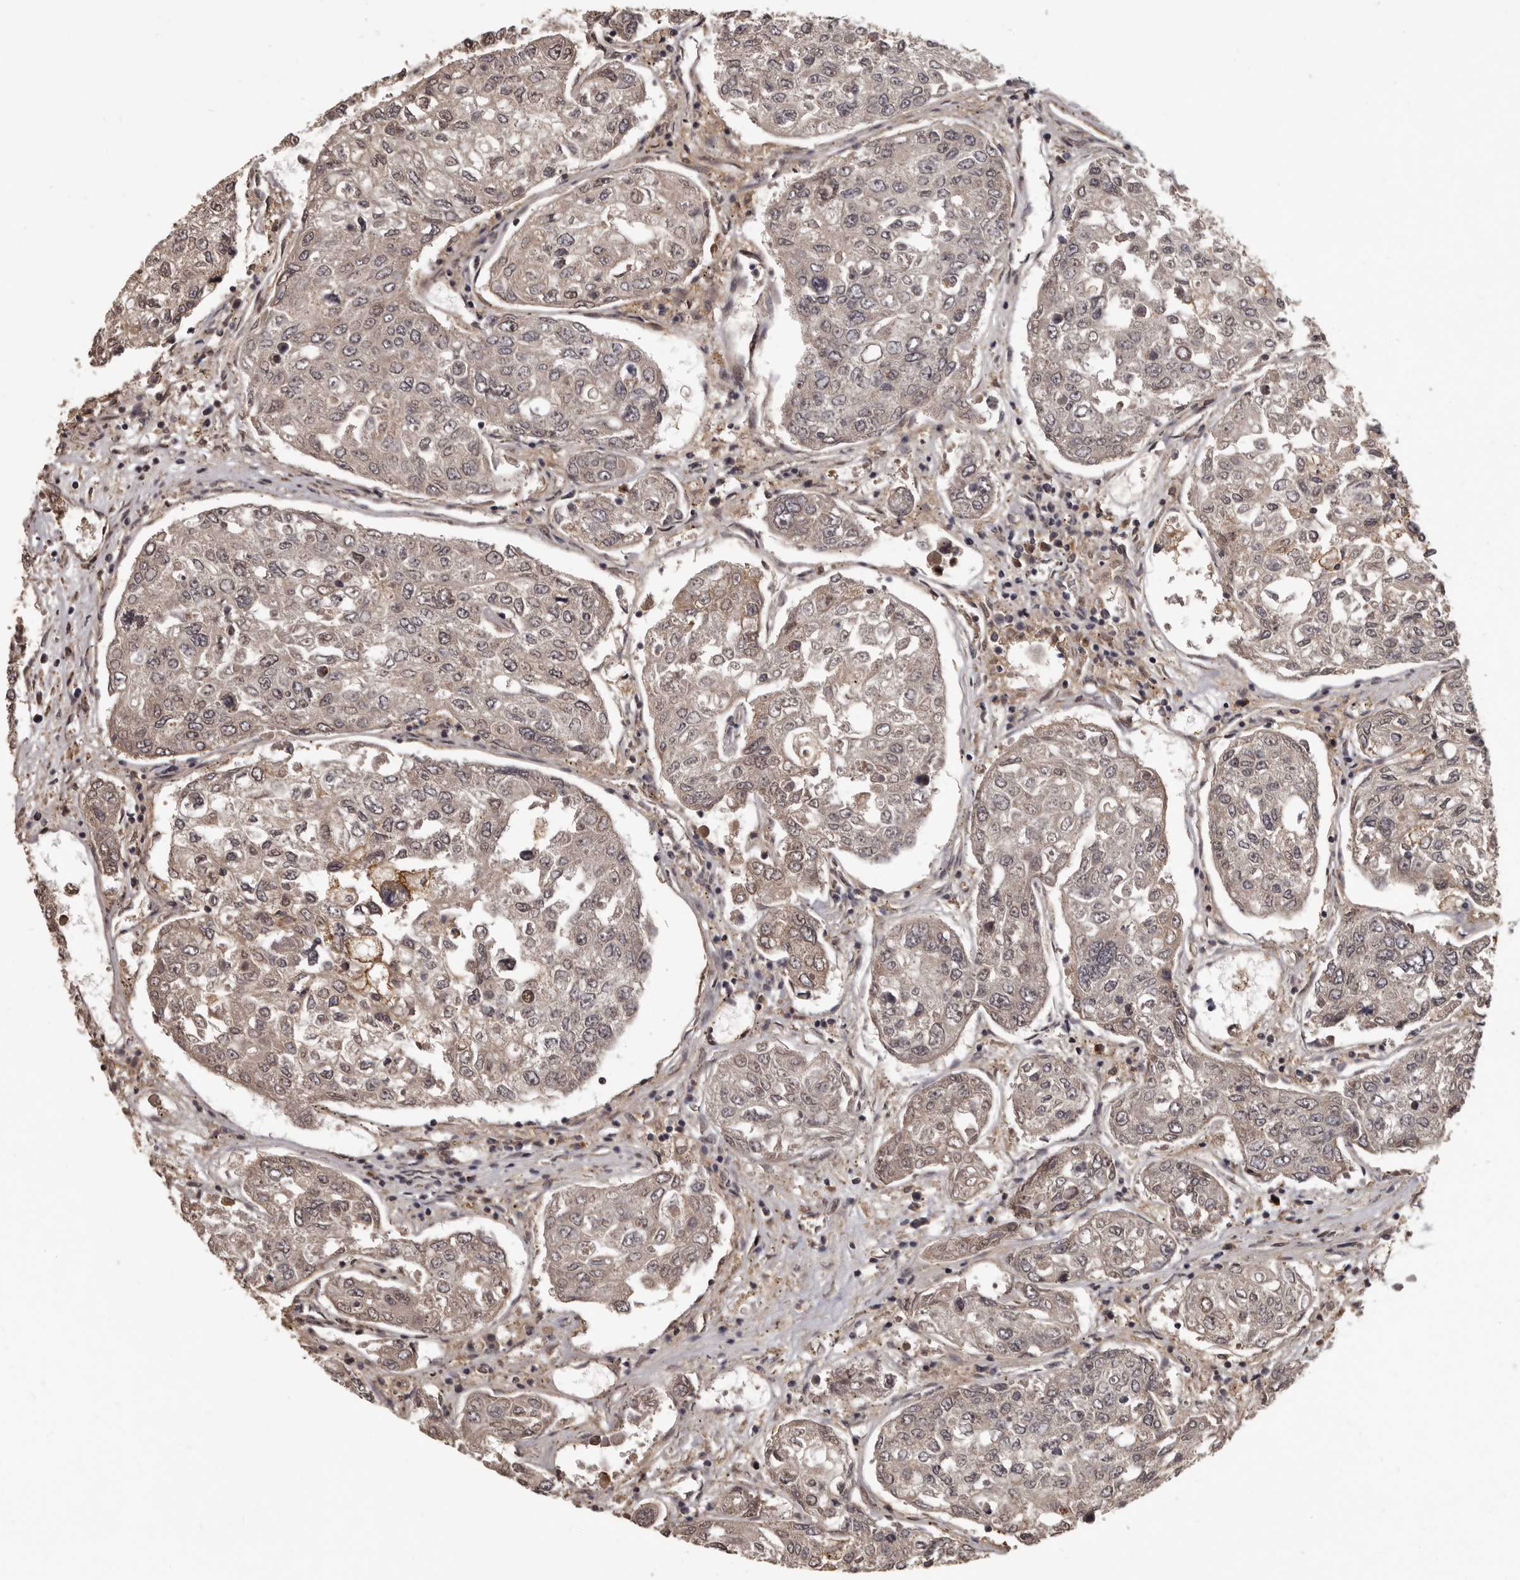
{"staining": {"intensity": "weak", "quantity": "<25%", "location": "nuclear"}, "tissue": "urothelial cancer", "cell_type": "Tumor cells", "image_type": "cancer", "snomed": [{"axis": "morphology", "description": "Urothelial carcinoma, High grade"}, {"axis": "topography", "description": "Lymph node"}, {"axis": "topography", "description": "Urinary bladder"}], "caption": "Immunohistochemical staining of human urothelial cancer exhibits no significant expression in tumor cells.", "gene": "SLITRK6", "patient": {"sex": "male", "age": 51}}